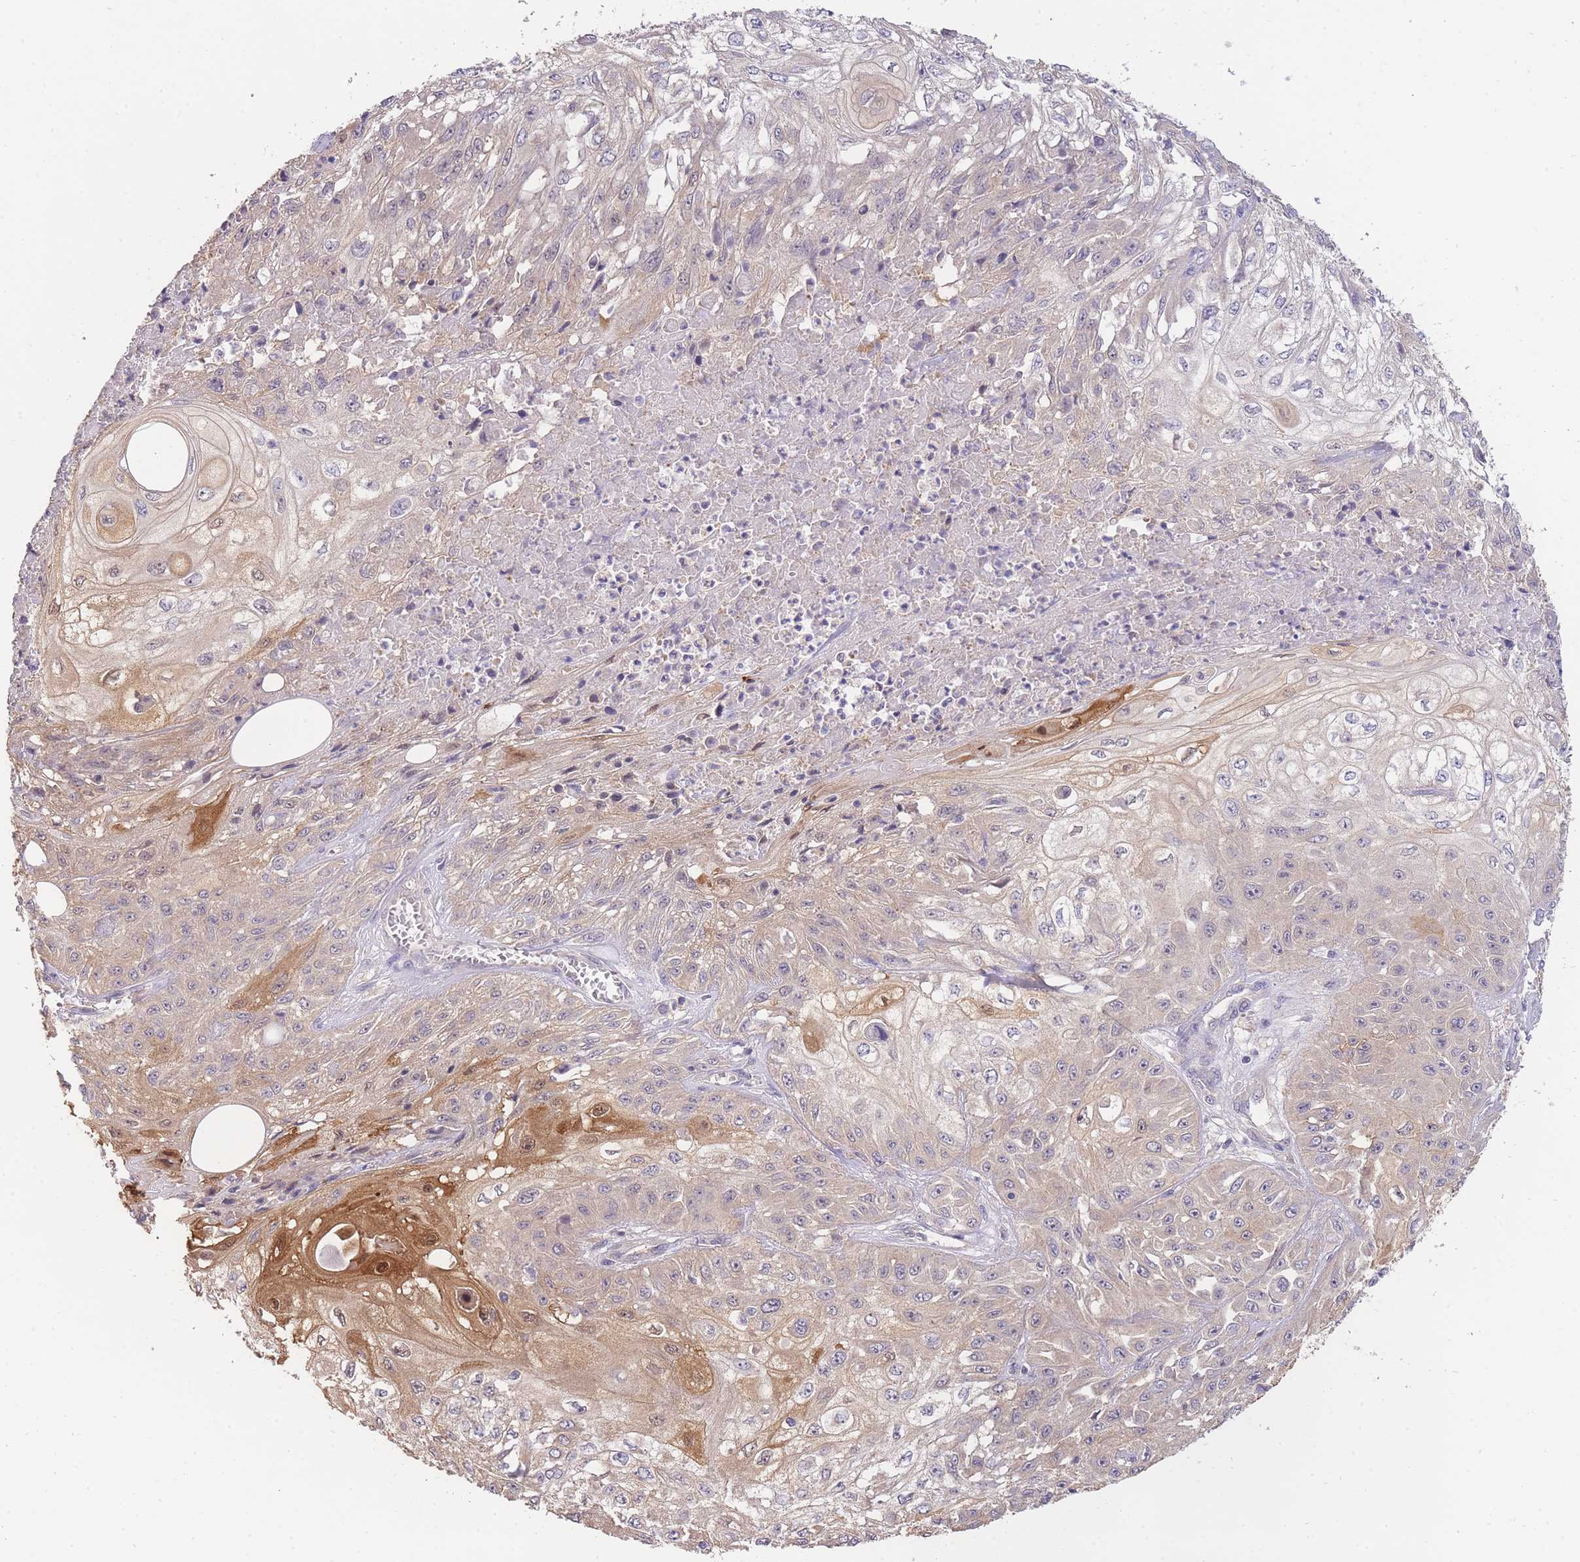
{"staining": {"intensity": "moderate", "quantity": "<25%", "location": "cytoplasmic/membranous"}, "tissue": "skin cancer", "cell_type": "Tumor cells", "image_type": "cancer", "snomed": [{"axis": "morphology", "description": "Squamous cell carcinoma, NOS"}, {"axis": "morphology", "description": "Squamous cell carcinoma, metastatic, NOS"}, {"axis": "topography", "description": "Skin"}, {"axis": "topography", "description": "Lymph node"}], "caption": "Protein expression analysis of human metastatic squamous cell carcinoma (skin) reveals moderate cytoplasmic/membranous positivity in approximately <25% of tumor cells.", "gene": "SMC6", "patient": {"sex": "male", "age": 75}}